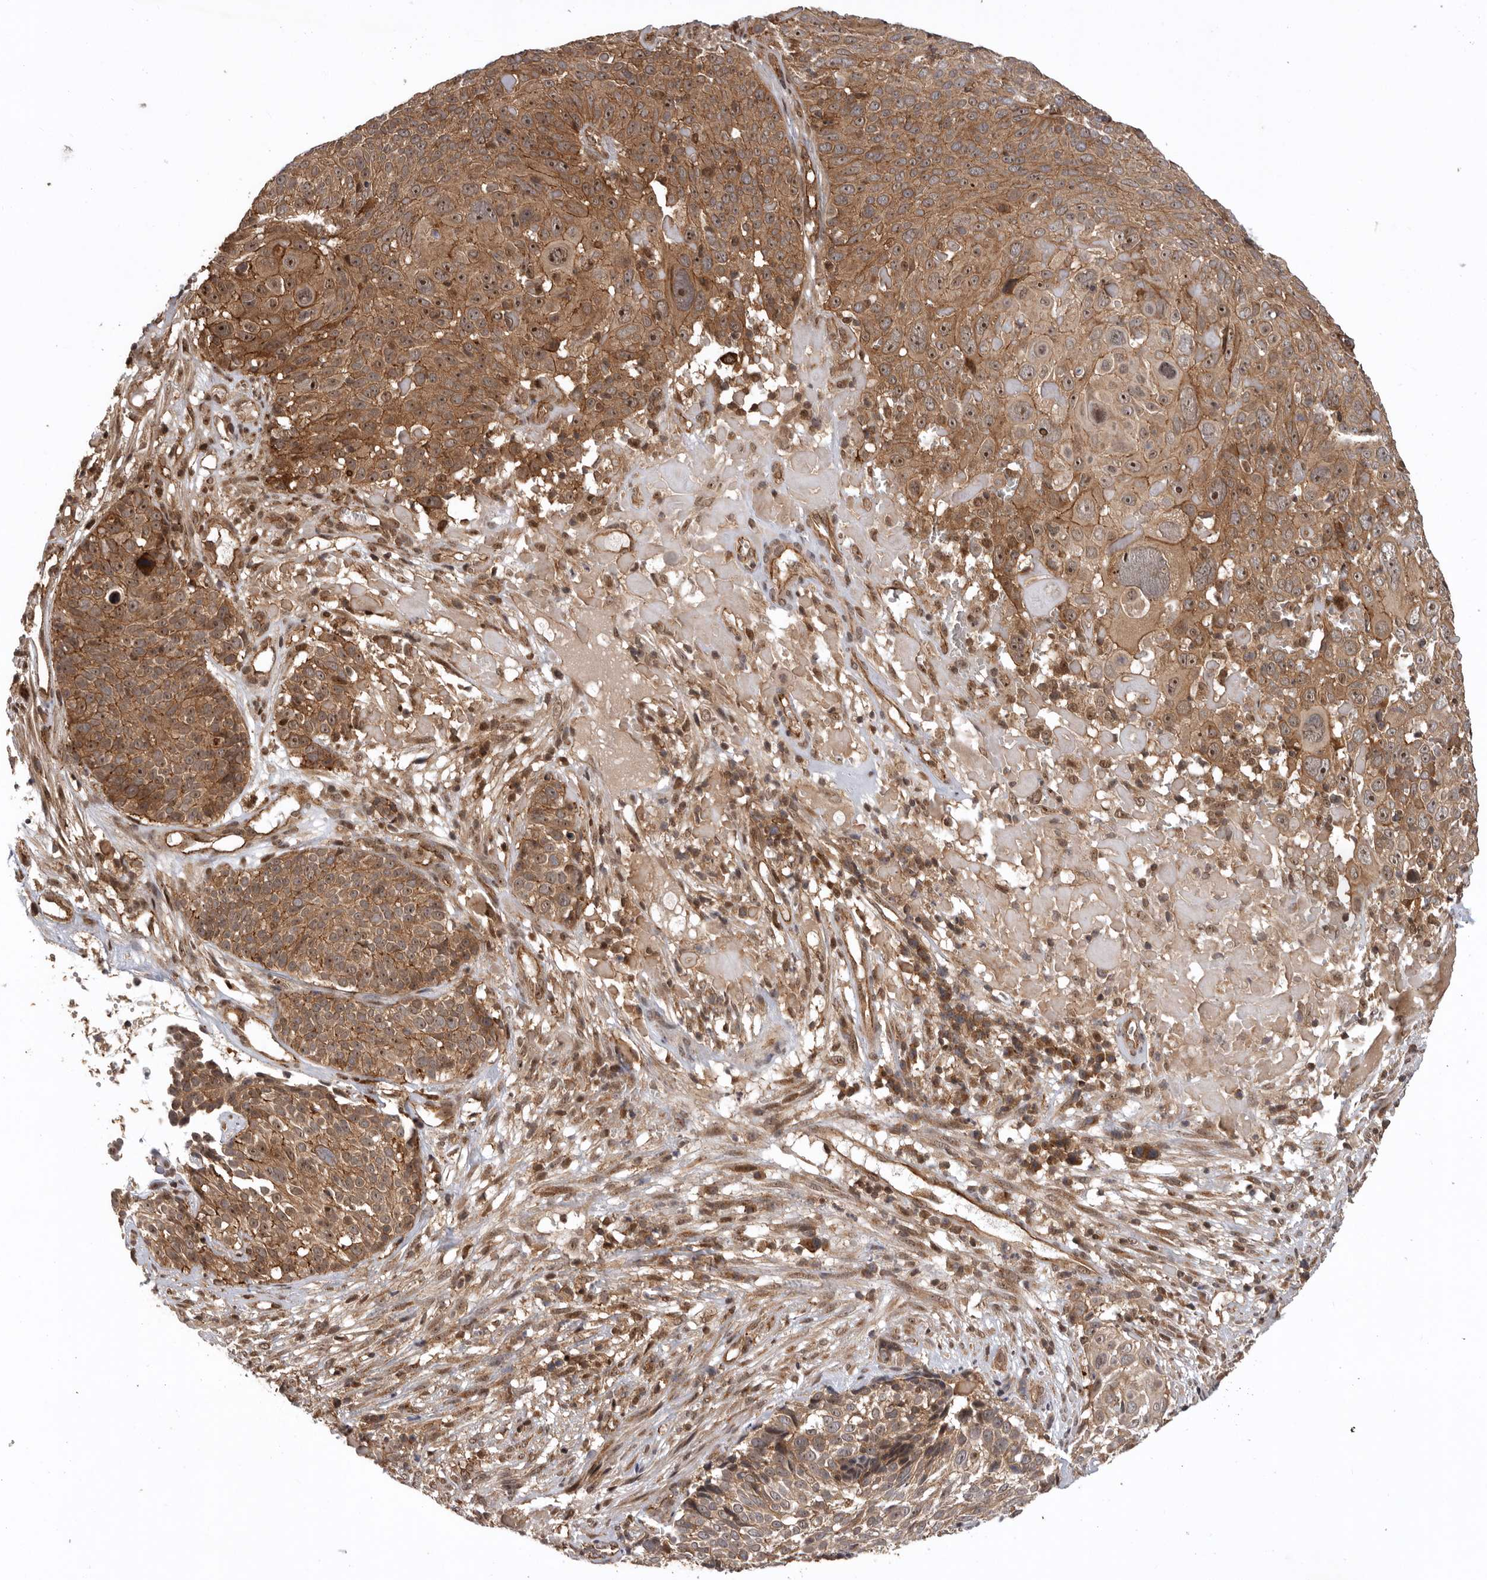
{"staining": {"intensity": "moderate", "quantity": ">75%", "location": "cytoplasmic/membranous,nuclear"}, "tissue": "cervical cancer", "cell_type": "Tumor cells", "image_type": "cancer", "snomed": [{"axis": "morphology", "description": "Squamous cell carcinoma, NOS"}, {"axis": "topography", "description": "Cervix"}], "caption": "Brown immunohistochemical staining in human cervical cancer (squamous cell carcinoma) exhibits moderate cytoplasmic/membranous and nuclear staining in about >75% of tumor cells. (DAB IHC with brightfield microscopy, high magnification).", "gene": "DHDDS", "patient": {"sex": "female", "age": 74}}